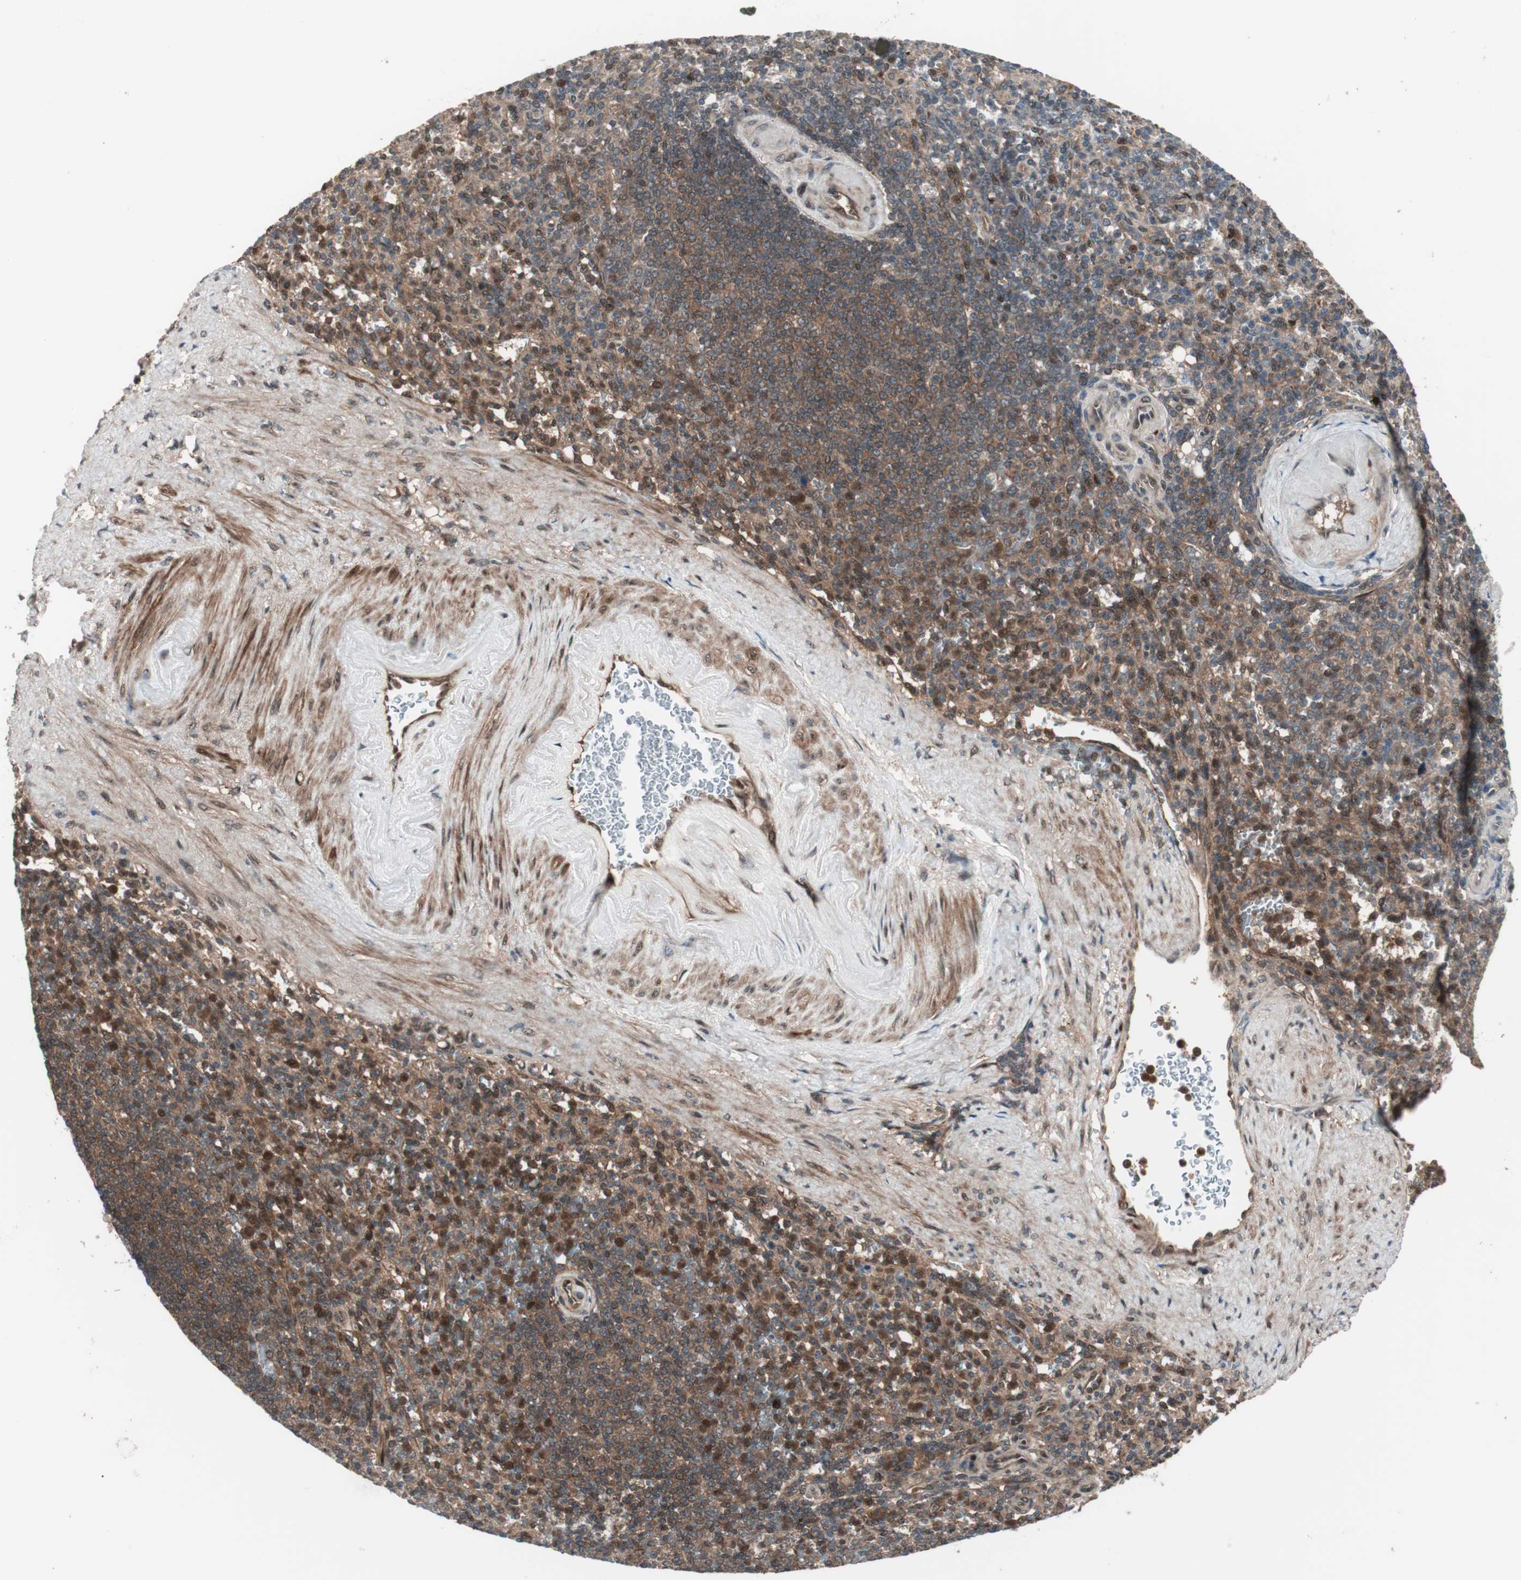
{"staining": {"intensity": "strong", "quantity": ">75%", "location": "cytoplasmic/membranous"}, "tissue": "spleen", "cell_type": "Cells in red pulp", "image_type": "normal", "snomed": [{"axis": "morphology", "description": "Normal tissue, NOS"}, {"axis": "topography", "description": "Spleen"}], "caption": "Protein staining of benign spleen displays strong cytoplasmic/membranous expression in about >75% of cells in red pulp. The staining is performed using DAB (3,3'-diaminobenzidine) brown chromogen to label protein expression. The nuclei are counter-stained blue using hematoxylin.", "gene": "PRKG2", "patient": {"sex": "female", "age": 74}}